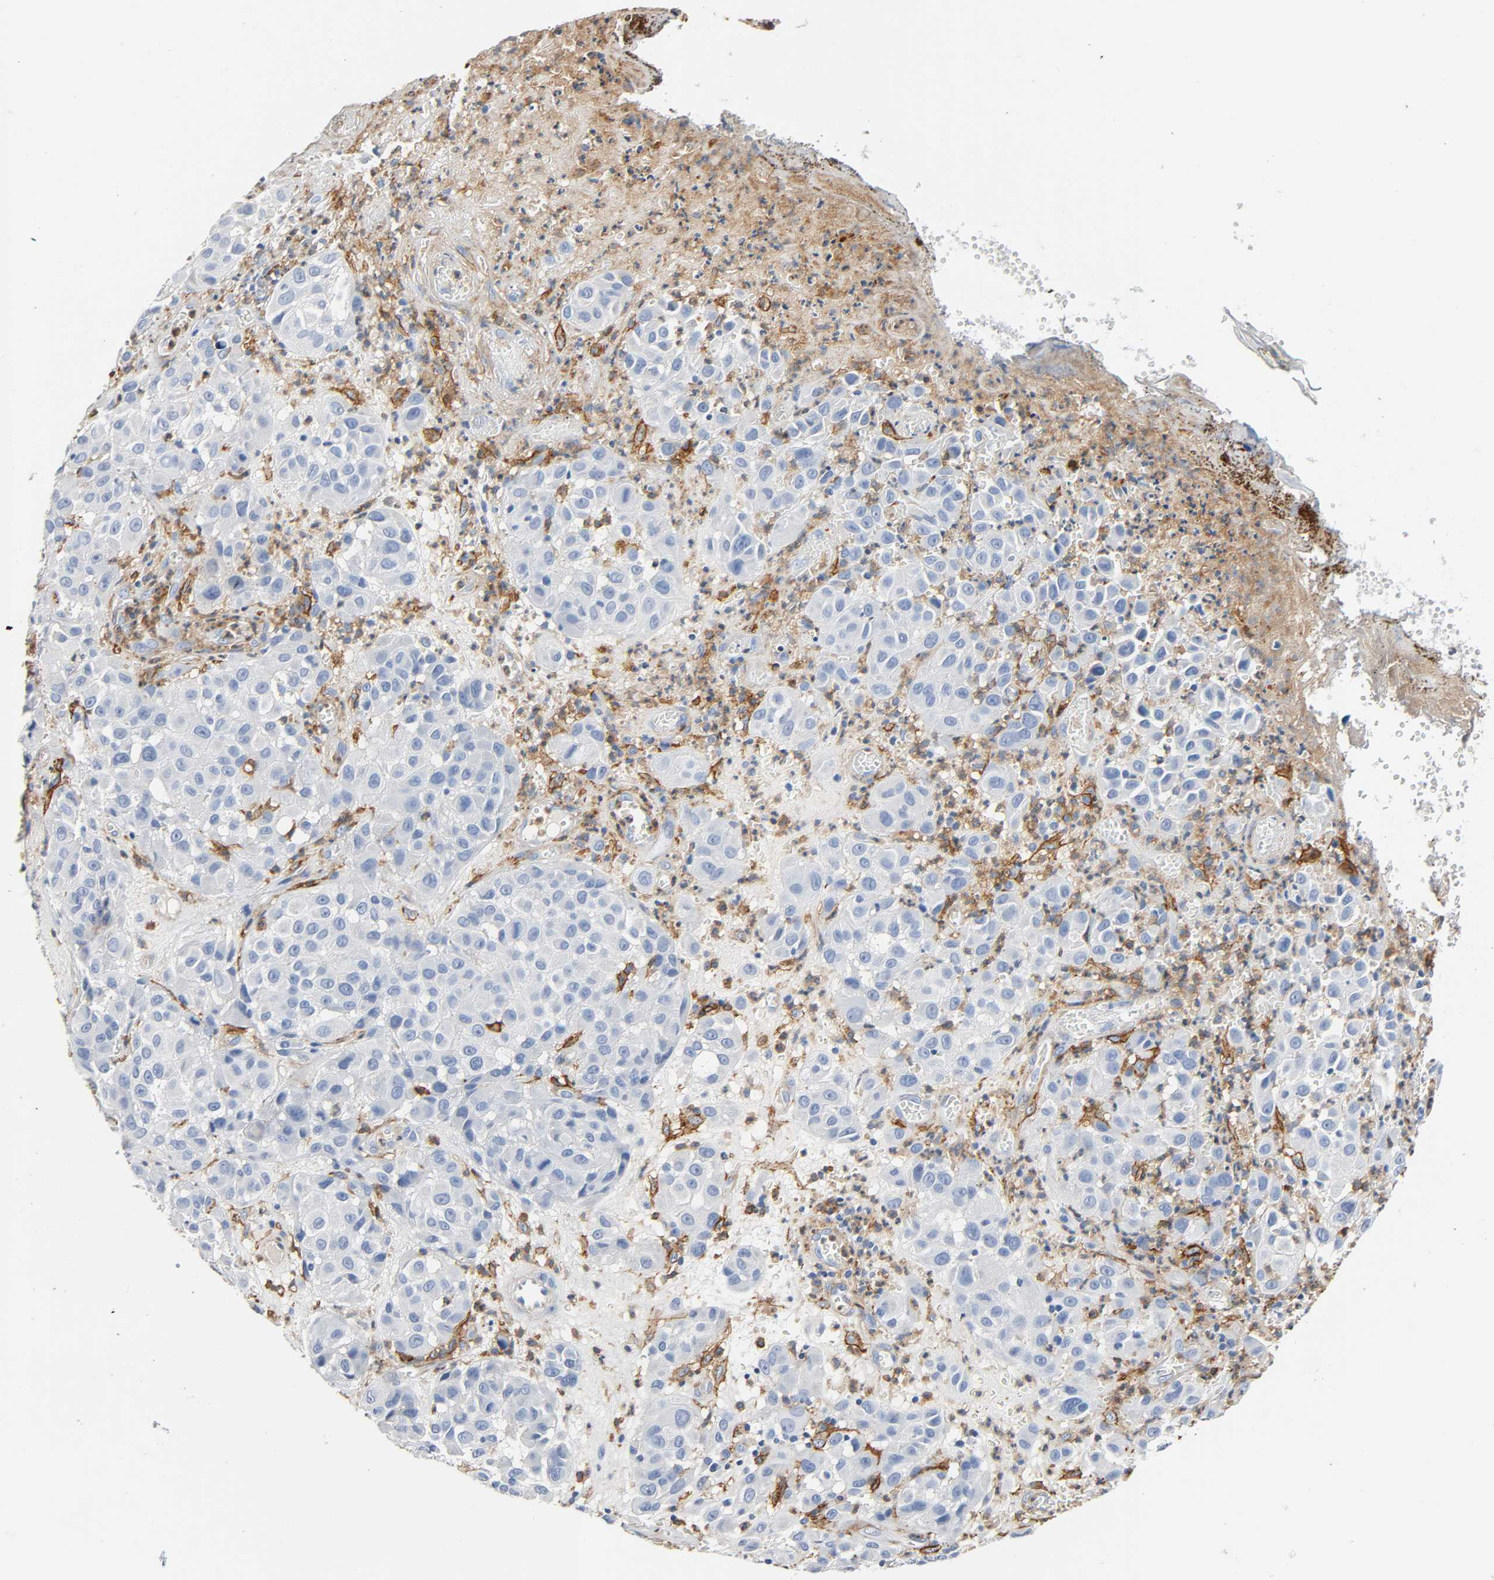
{"staining": {"intensity": "negative", "quantity": "none", "location": "none"}, "tissue": "melanoma", "cell_type": "Tumor cells", "image_type": "cancer", "snomed": [{"axis": "morphology", "description": "Malignant melanoma, NOS"}, {"axis": "topography", "description": "Skin"}], "caption": "Immunohistochemical staining of human malignant melanoma reveals no significant positivity in tumor cells. Nuclei are stained in blue.", "gene": "ANPEP", "patient": {"sex": "female", "age": 21}}